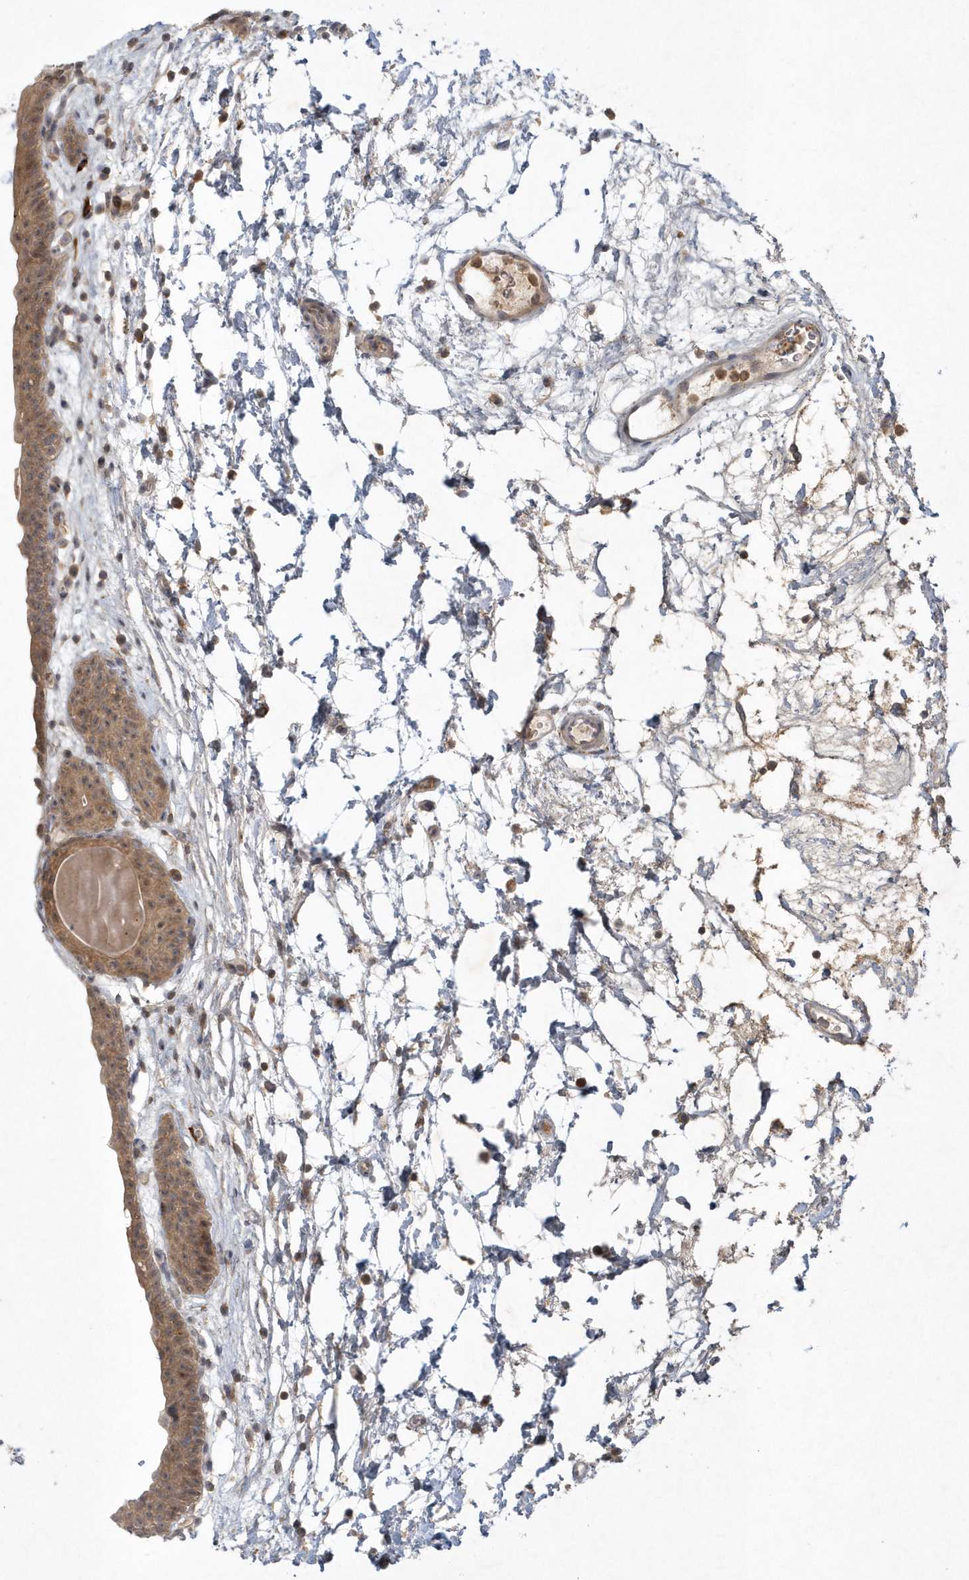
{"staining": {"intensity": "moderate", "quantity": "25%-75%", "location": "cytoplasmic/membranous,nuclear"}, "tissue": "urinary bladder", "cell_type": "Urothelial cells", "image_type": "normal", "snomed": [{"axis": "morphology", "description": "Normal tissue, NOS"}, {"axis": "topography", "description": "Urinary bladder"}], "caption": "Immunohistochemical staining of benign urinary bladder exhibits medium levels of moderate cytoplasmic/membranous,nuclear expression in approximately 25%-75% of urothelial cells. (DAB (3,3'-diaminobenzidine) = brown stain, brightfield microscopy at high magnification).", "gene": "THG1L", "patient": {"sex": "male", "age": 83}}